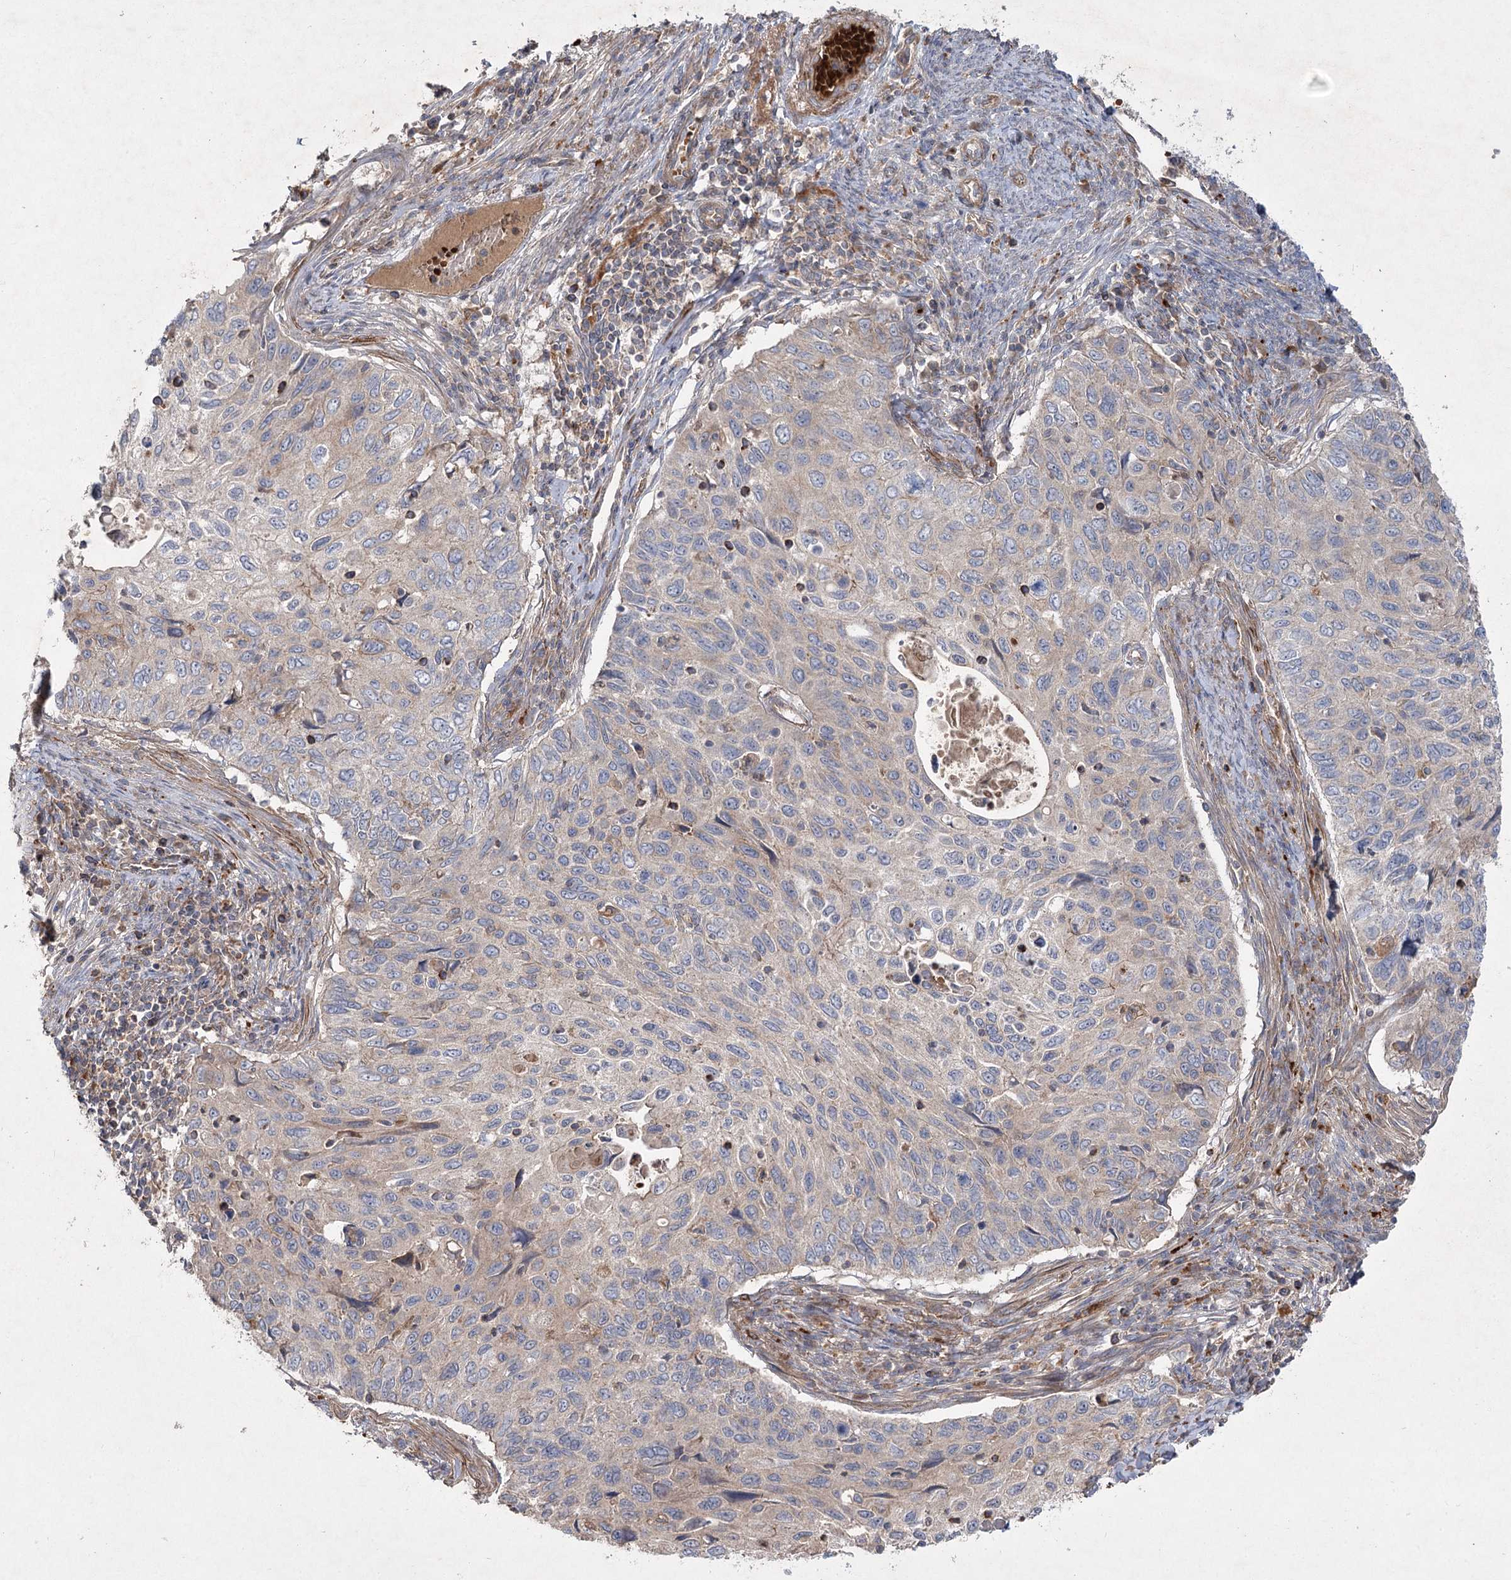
{"staining": {"intensity": "weak", "quantity": "25%-75%", "location": "cytoplasmic/membranous"}, "tissue": "cervical cancer", "cell_type": "Tumor cells", "image_type": "cancer", "snomed": [{"axis": "morphology", "description": "Squamous cell carcinoma, NOS"}, {"axis": "topography", "description": "Cervix"}], "caption": "A histopathology image showing weak cytoplasmic/membranous staining in approximately 25%-75% of tumor cells in cervical squamous cell carcinoma, as visualized by brown immunohistochemical staining.", "gene": "KIAA0825", "patient": {"sex": "female", "age": 70}}